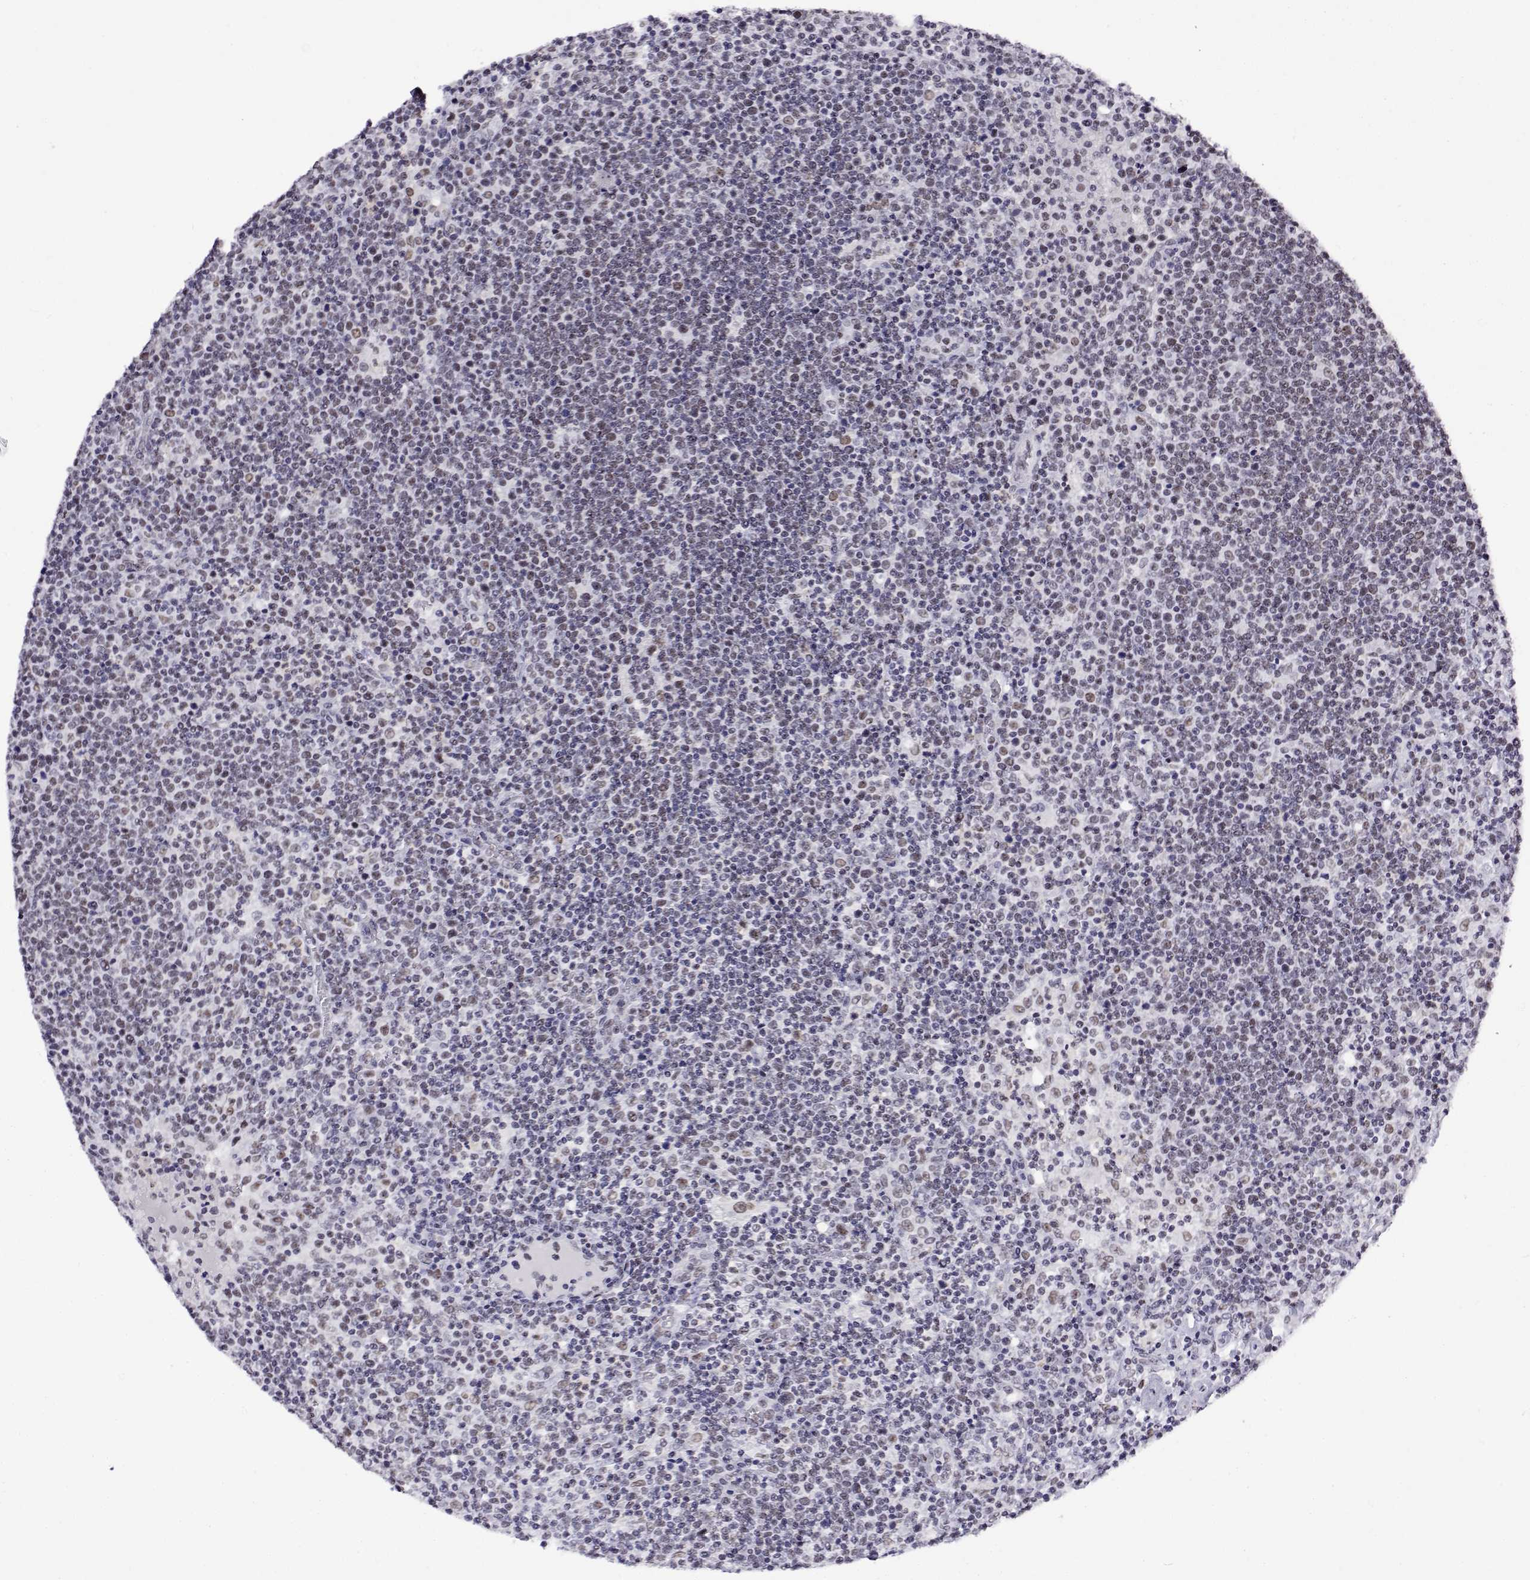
{"staining": {"intensity": "weak", "quantity": "<25%", "location": "nuclear"}, "tissue": "lymphoma", "cell_type": "Tumor cells", "image_type": "cancer", "snomed": [{"axis": "morphology", "description": "Malignant lymphoma, non-Hodgkin's type, High grade"}, {"axis": "topography", "description": "Lymph node"}], "caption": "DAB (3,3'-diaminobenzidine) immunohistochemical staining of human high-grade malignant lymphoma, non-Hodgkin's type demonstrates no significant expression in tumor cells.", "gene": "POLDIP3", "patient": {"sex": "male", "age": 61}}